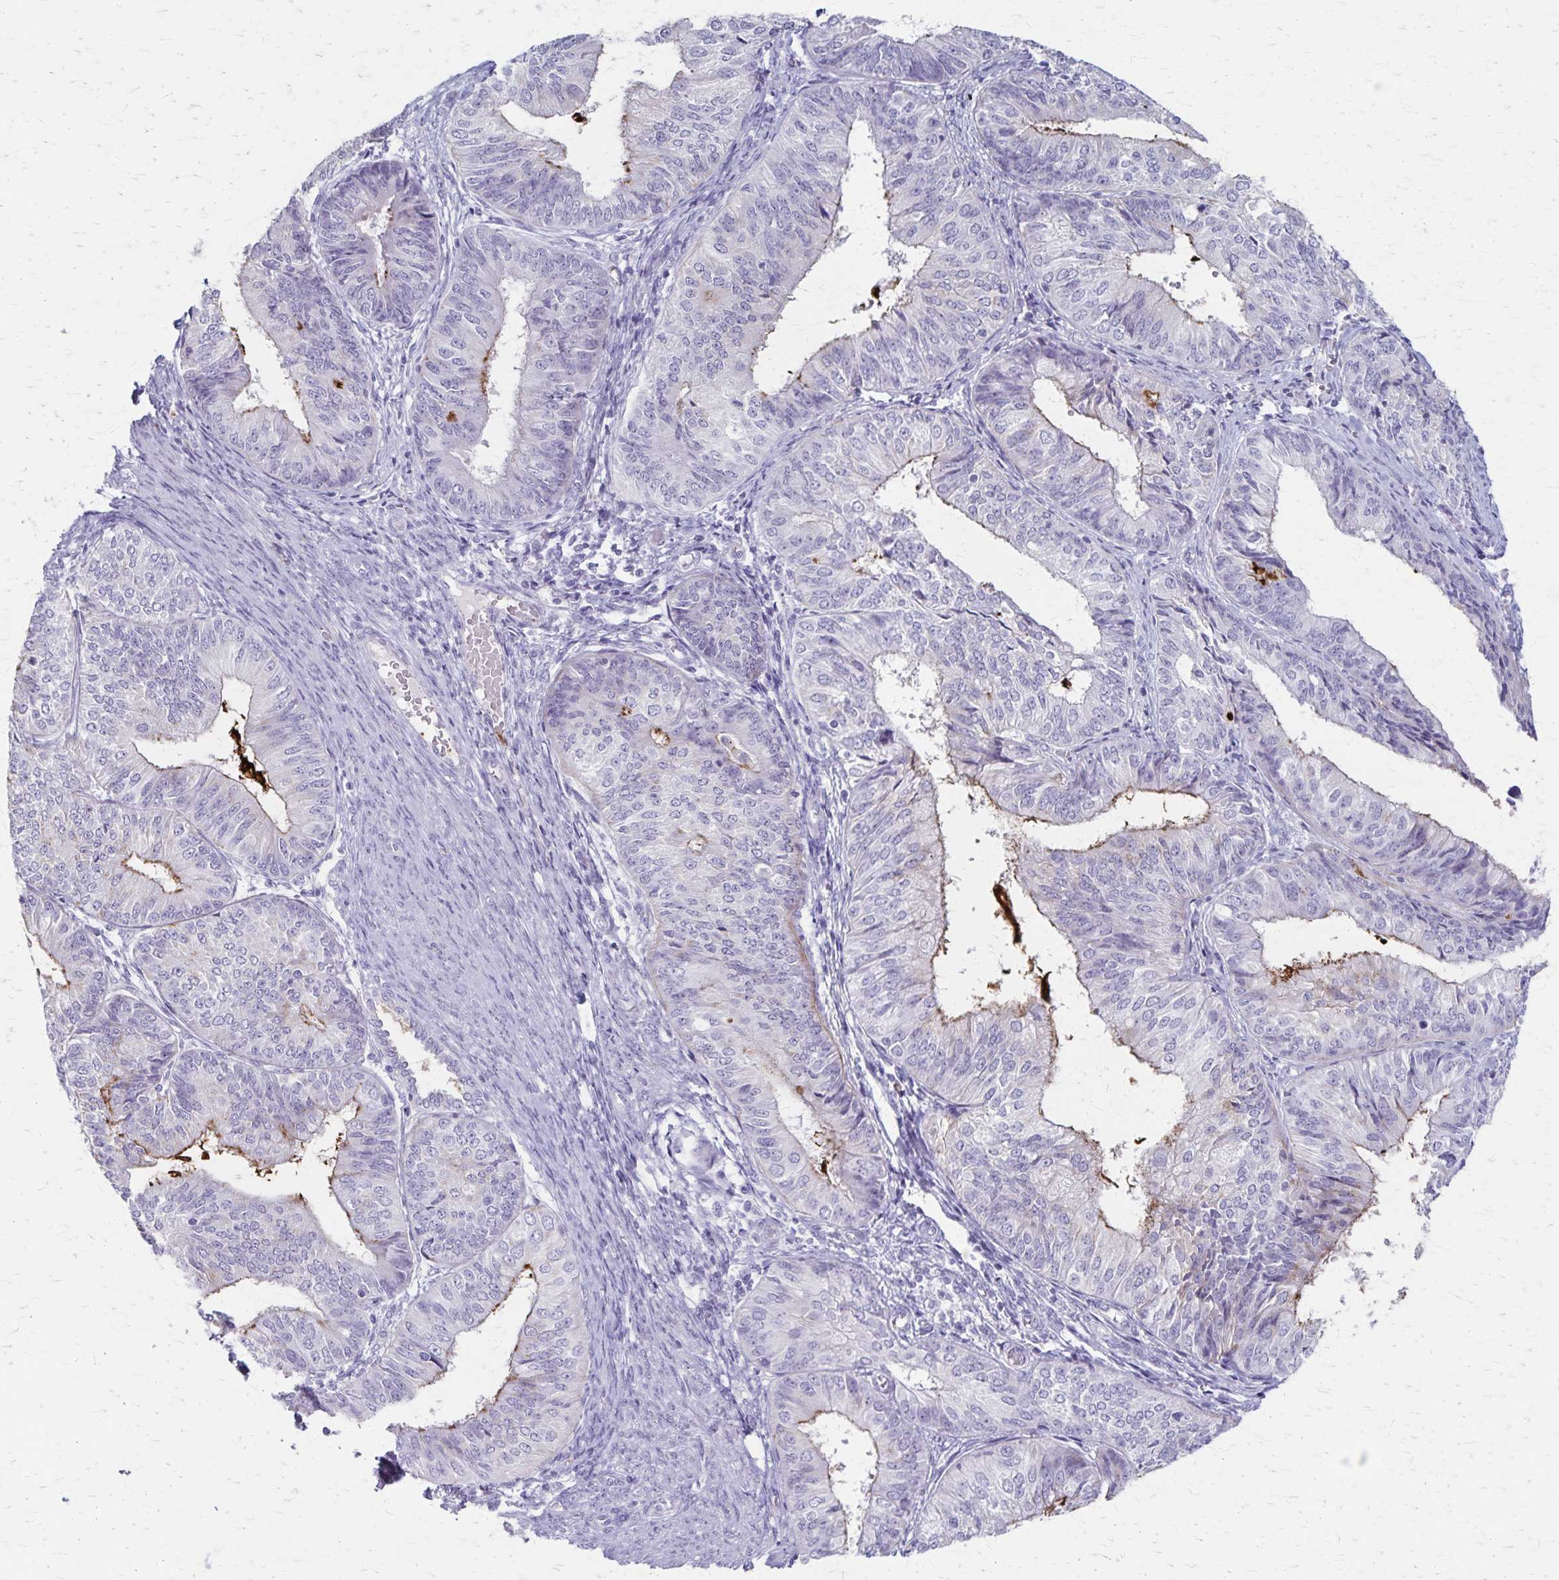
{"staining": {"intensity": "negative", "quantity": "none", "location": "none"}, "tissue": "endometrial cancer", "cell_type": "Tumor cells", "image_type": "cancer", "snomed": [{"axis": "morphology", "description": "Adenocarcinoma, NOS"}, {"axis": "topography", "description": "Endometrium"}], "caption": "The photomicrograph shows no staining of tumor cells in adenocarcinoma (endometrial).", "gene": "RASL10B", "patient": {"sex": "female", "age": 58}}